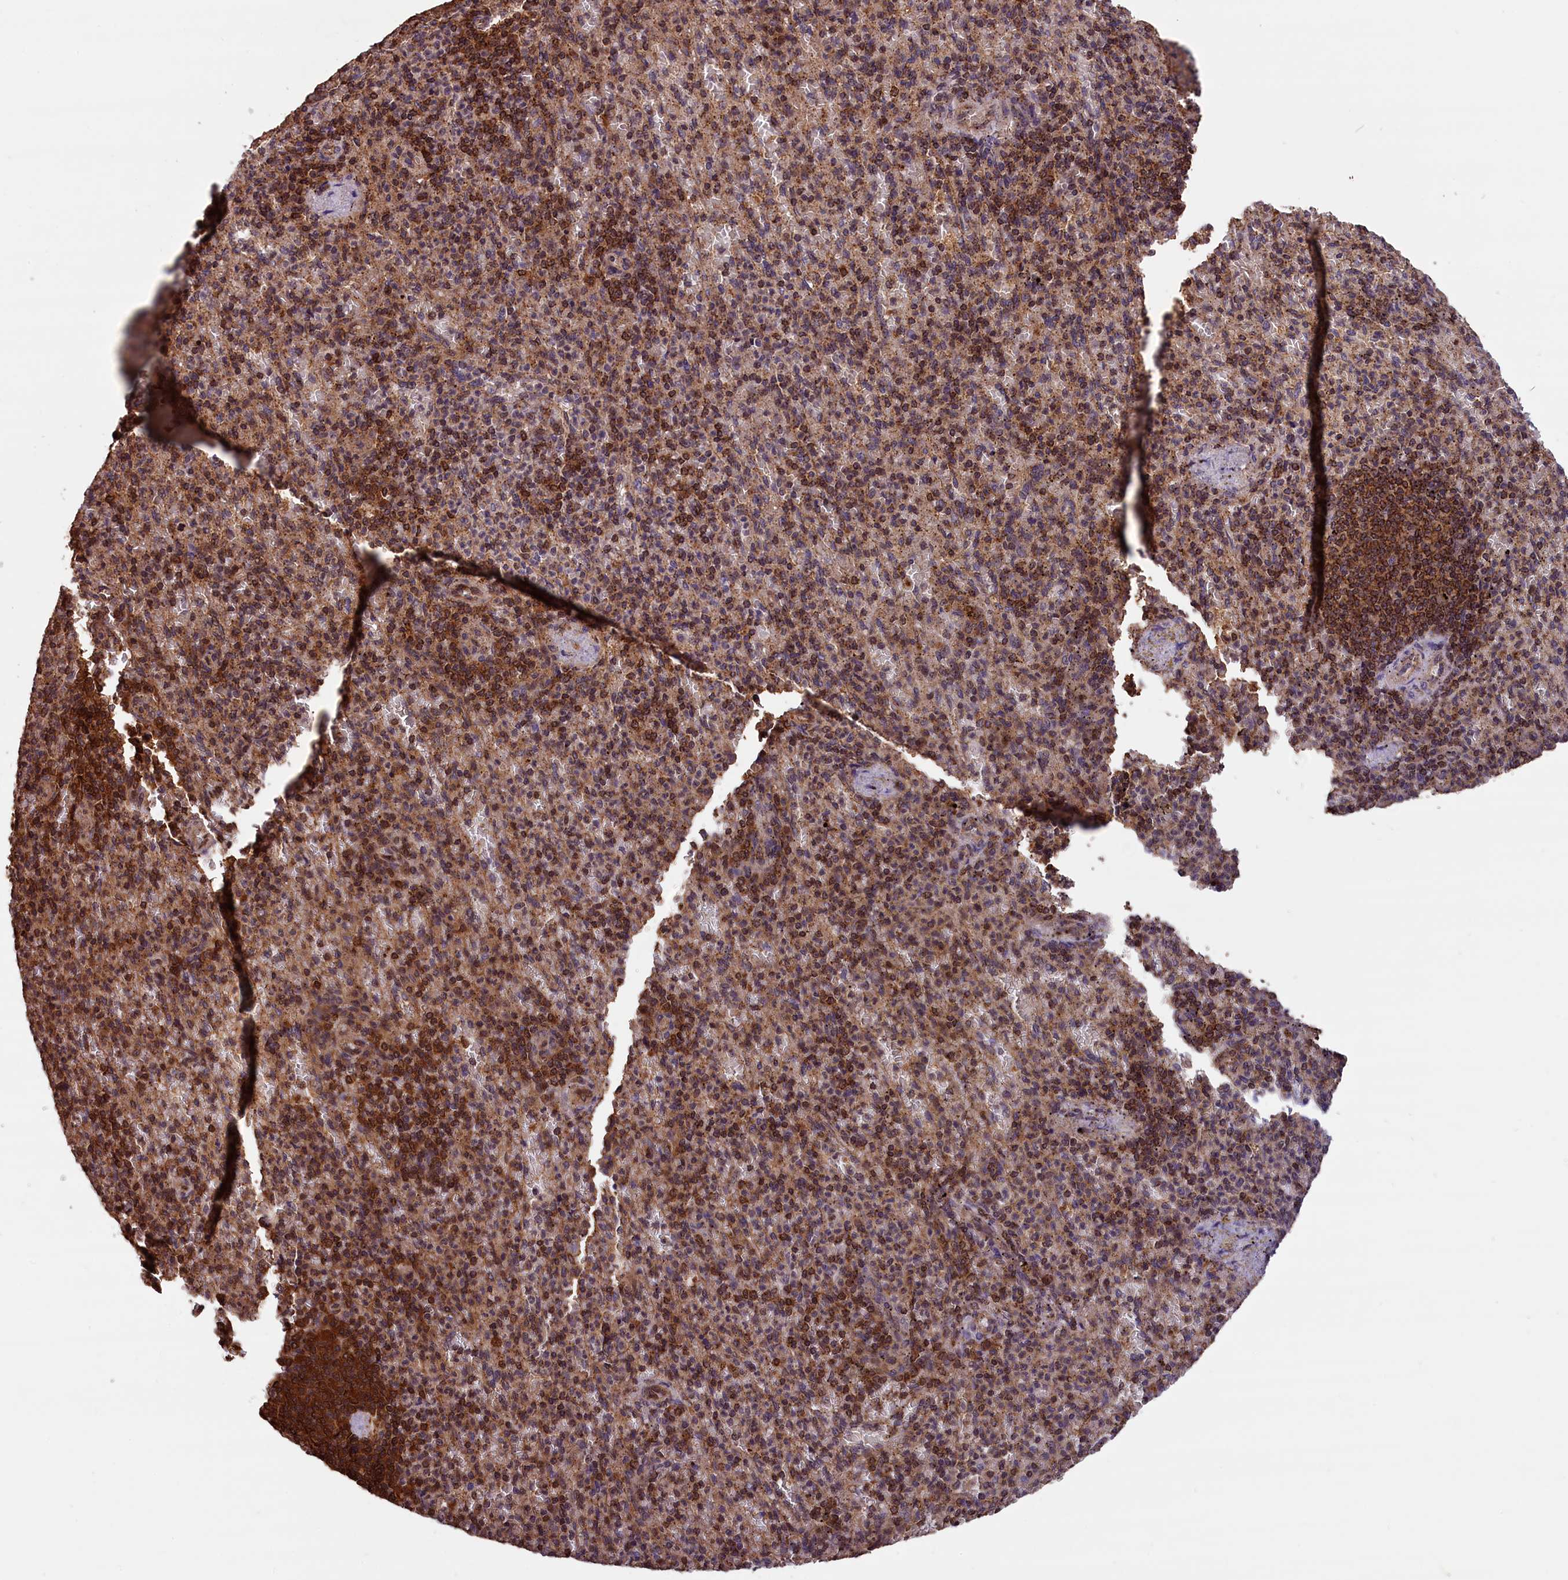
{"staining": {"intensity": "strong", "quantity": "25%-75%", "location": "cytoplasmic/membranous"}, "tissue": "spleen", "cell_type": "Cells in red pulp", "image_type": "normal", "snomed": [{"axis": "morphology", "description": "Normal tissue, NOS"}, {"axis": "topography", "description": "Spleen"}], "caption": "Immunohistochemistry of normal human spleen demonstrates high levels of strong cytoplasmic/membranous staining in about 25%-75% of cells in red pulp.", "gene": "IST1", "patient": {"sex": "female", "age": 74}}